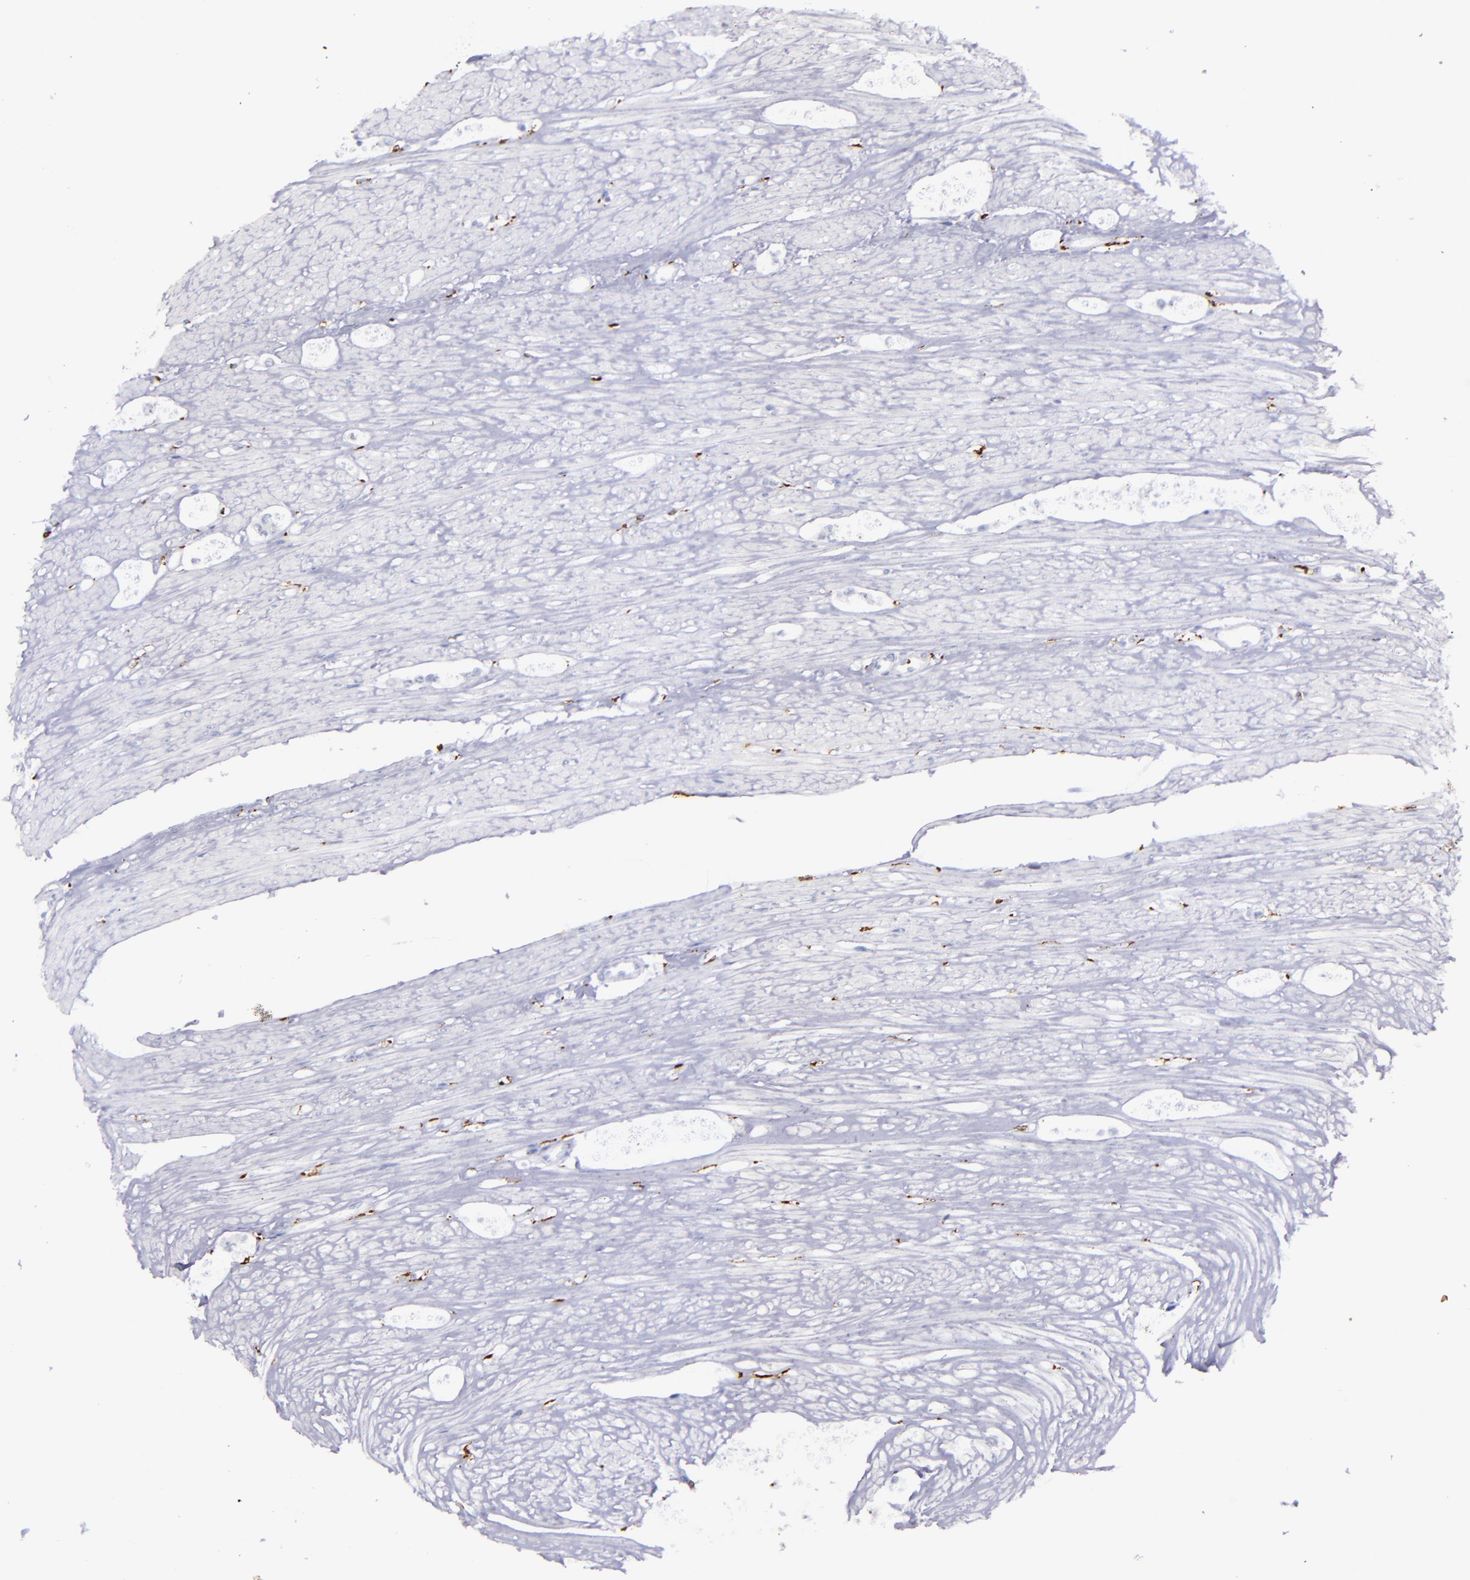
{"staining": {"intensity": "negative", "quantity": "none", "location": "none"}, "tissue": "carcinoid", "cell_type": "Tumor cells", "image_type": "cancer", "snomed": [{"axis": "morphology", "description": "Carcinoid, malignant, NOS"}, {"axis": "topography", "description": "Small intestine"}], "caption": "Protein analysis of carcinoid (malignant) shows no significant positivity in tumor cells.", "gene": "CD163", "patient": {"sex": "male", "age": 60}}